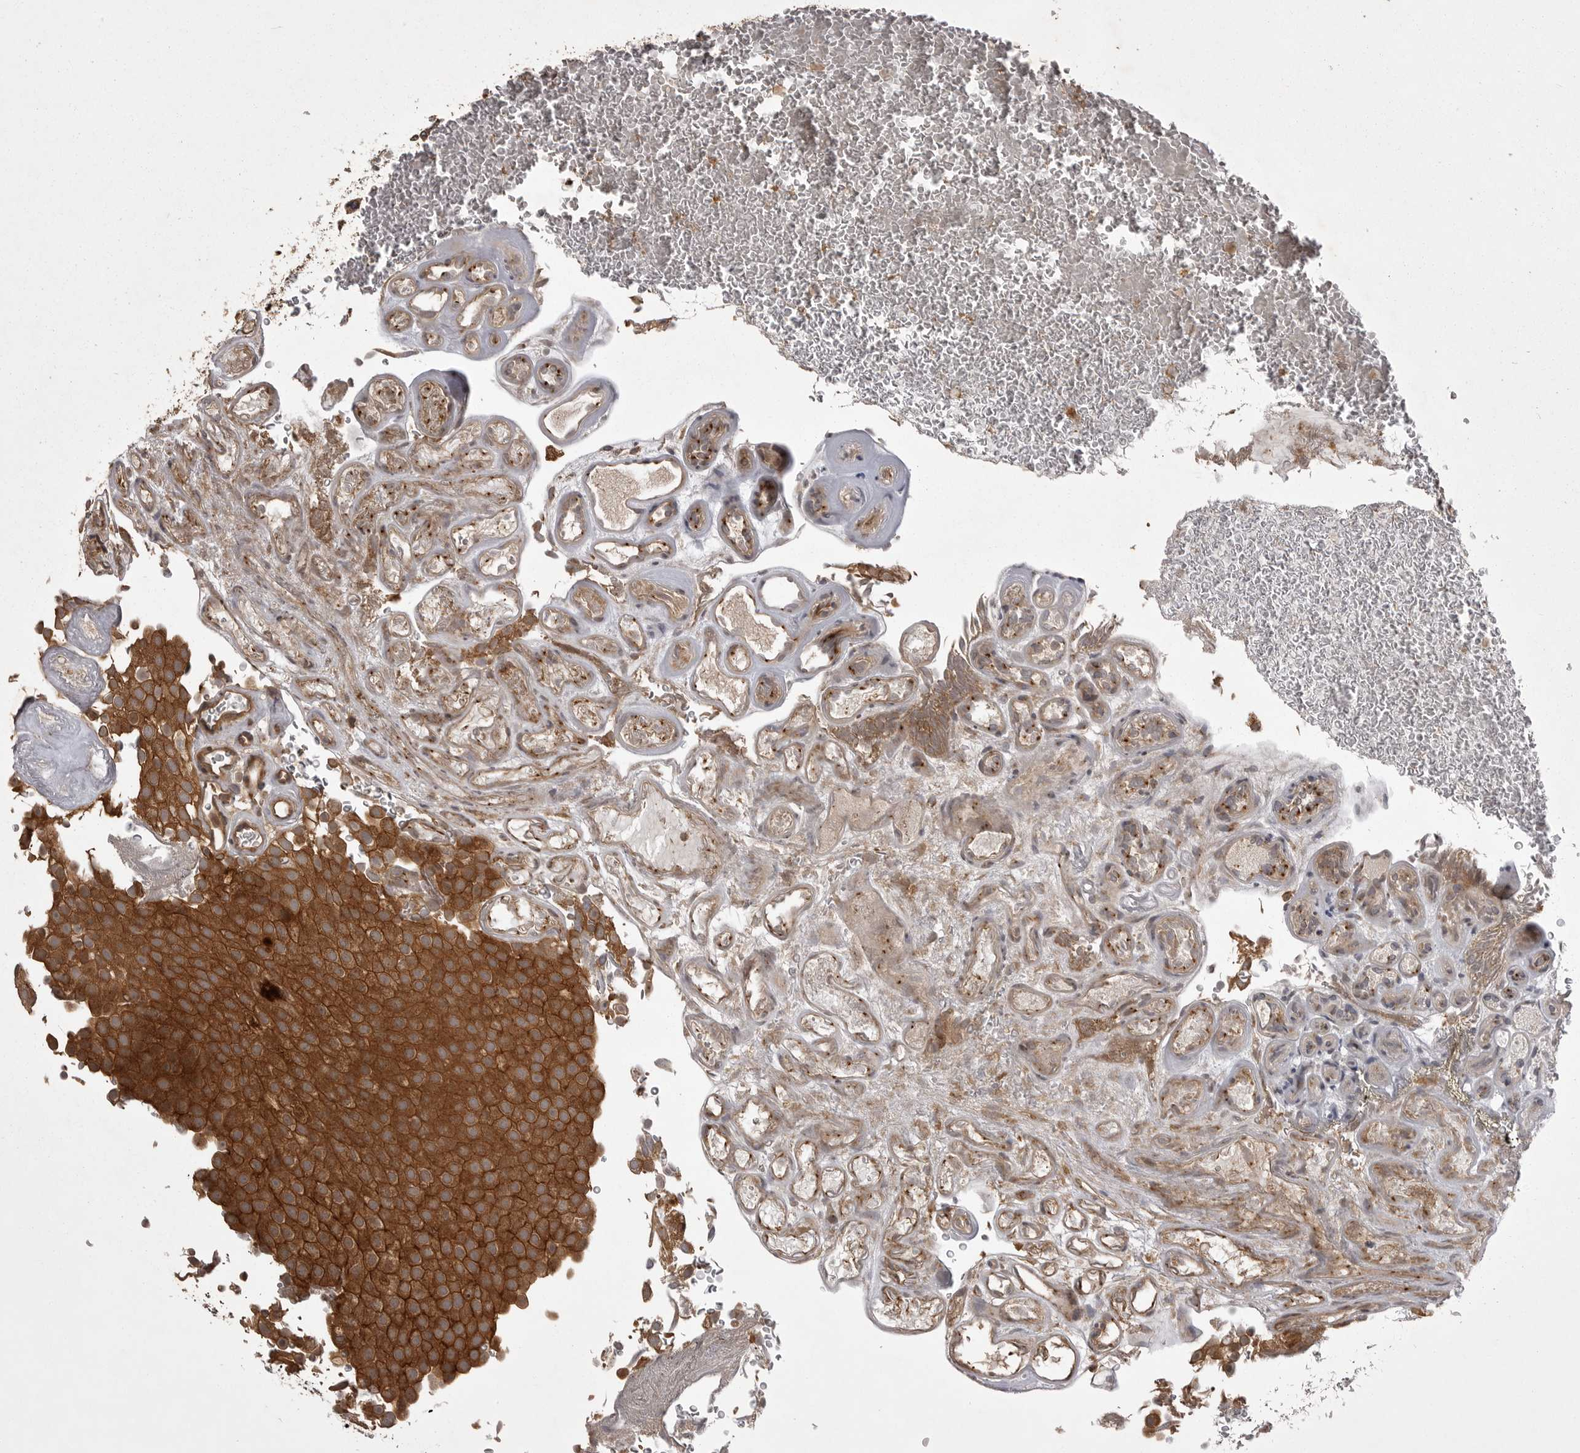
{"staining": {"intensity": "strong", "quantity": ">75%", "location": "cytoplasmic/membranous"}, "tissue": "urothelial cancer", "cell_type": "Tumor cells", "image_type": "cancer", "snomed": [{"axis": "morphology", "description": "Urothelial carcinoma, Low grade"}, {"axis": "topography", "description": "Urinary bladder"}], "caption": "Brown immunohistochemical staining in human urothelial cancer reveals strong cytoplasmic/membranous positivity in approximately >75% of tumor cells. (IHC, brightfield microscopy, high magnification).", "gene": "STK24", "patient": {"sex": "male", "age": 78}}